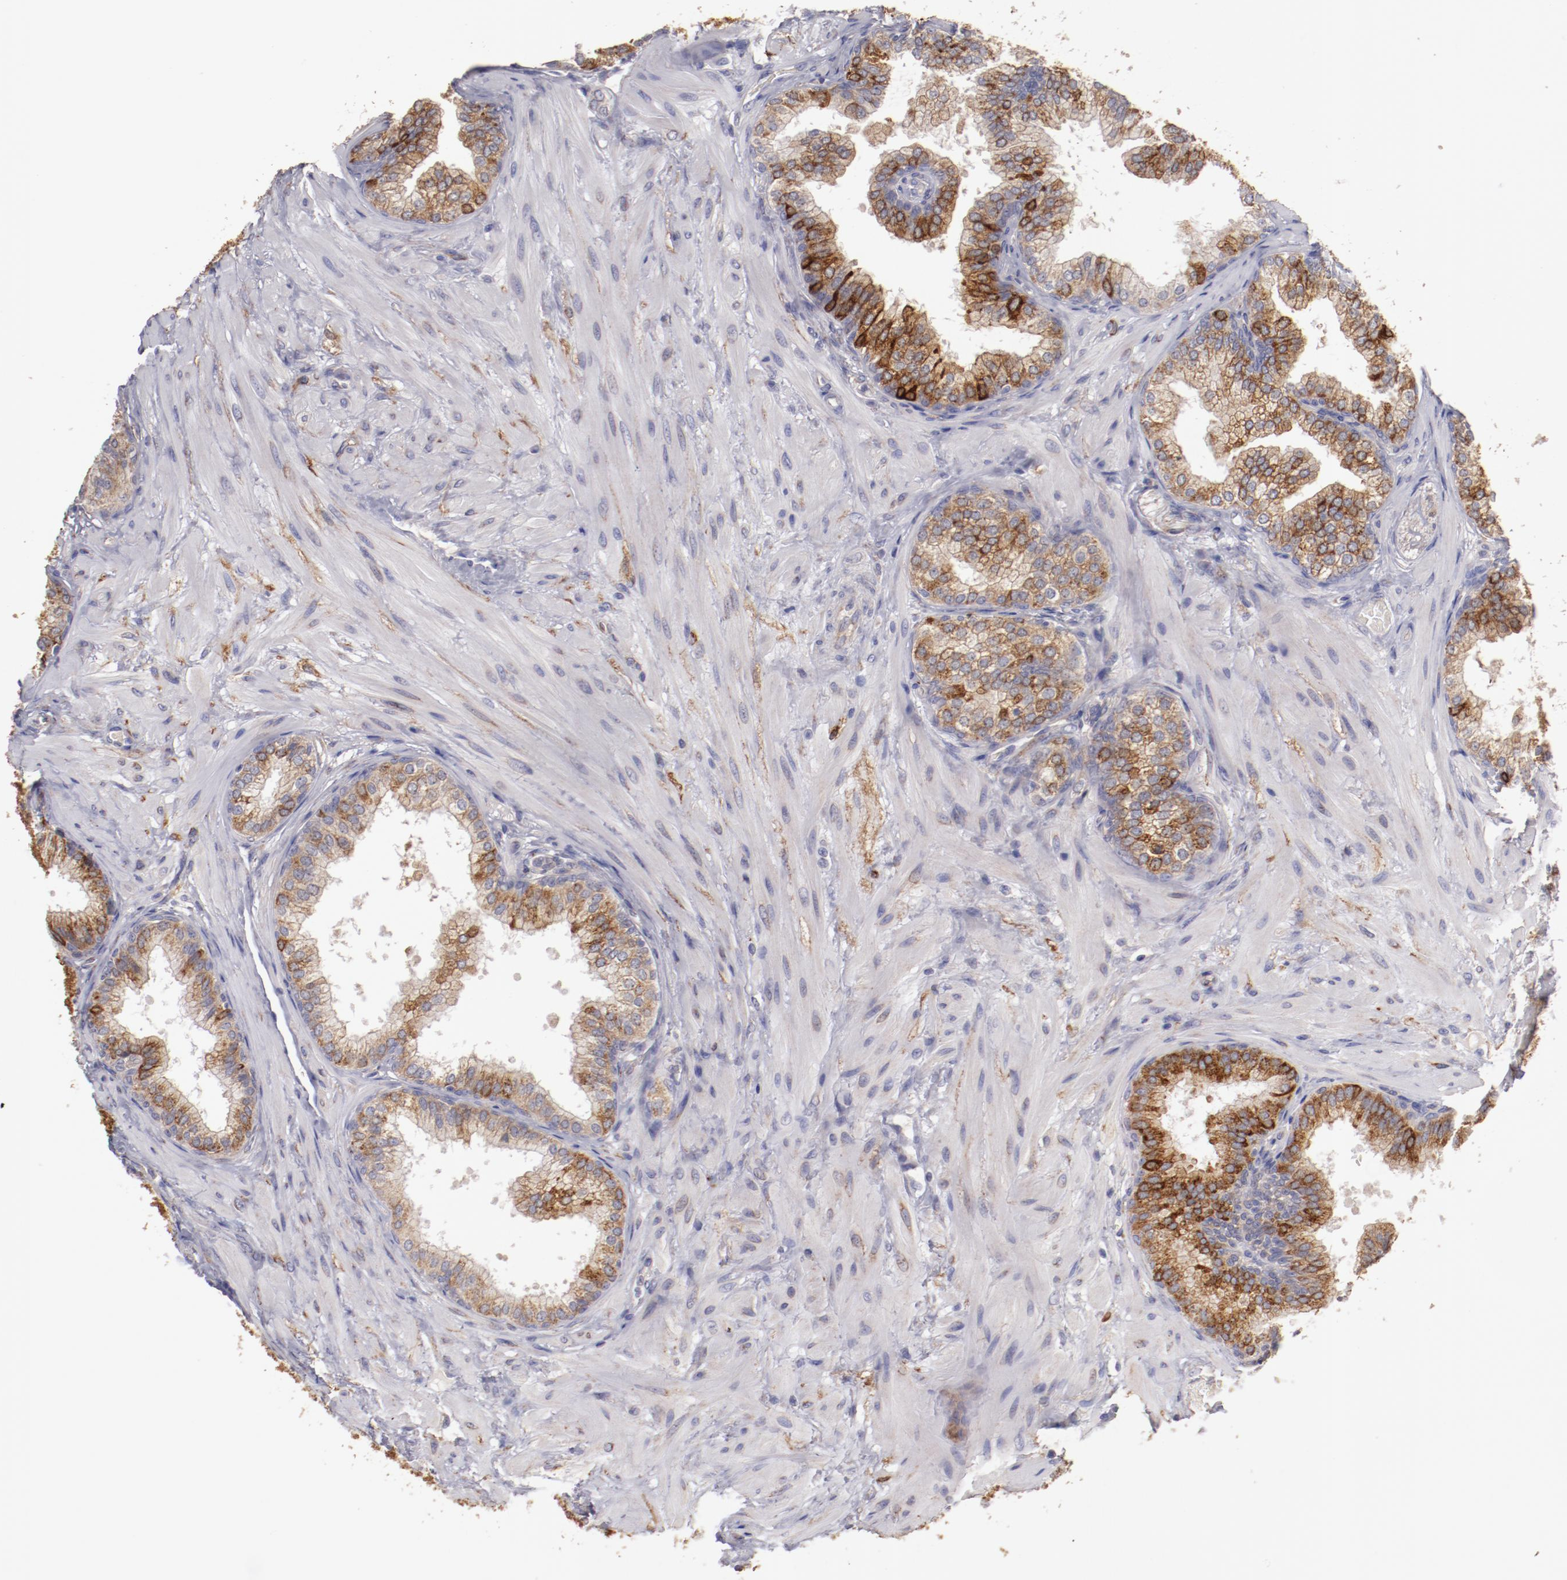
{"staining": {"intensity": "strong", "quantity": "25%-75%", "location": "cytoplasmic/membranous"}, "tissue": "prostate", "cell_type": "Glandular cells", "image_type": "normal", "snomed": [{"axis": "morphology", "description": "Normal tissue, NOS"}, {"axis": "topography", "description": "Prostate"}], "caption": "There is high levels of strong cytoplasmic/membranous positivity in glandular cells of benign prostate, as demonstrated by immunohistochemical staining (brown color).", "gene": "ENTPD5", "patient": {"sex": "male", "age": 60}}